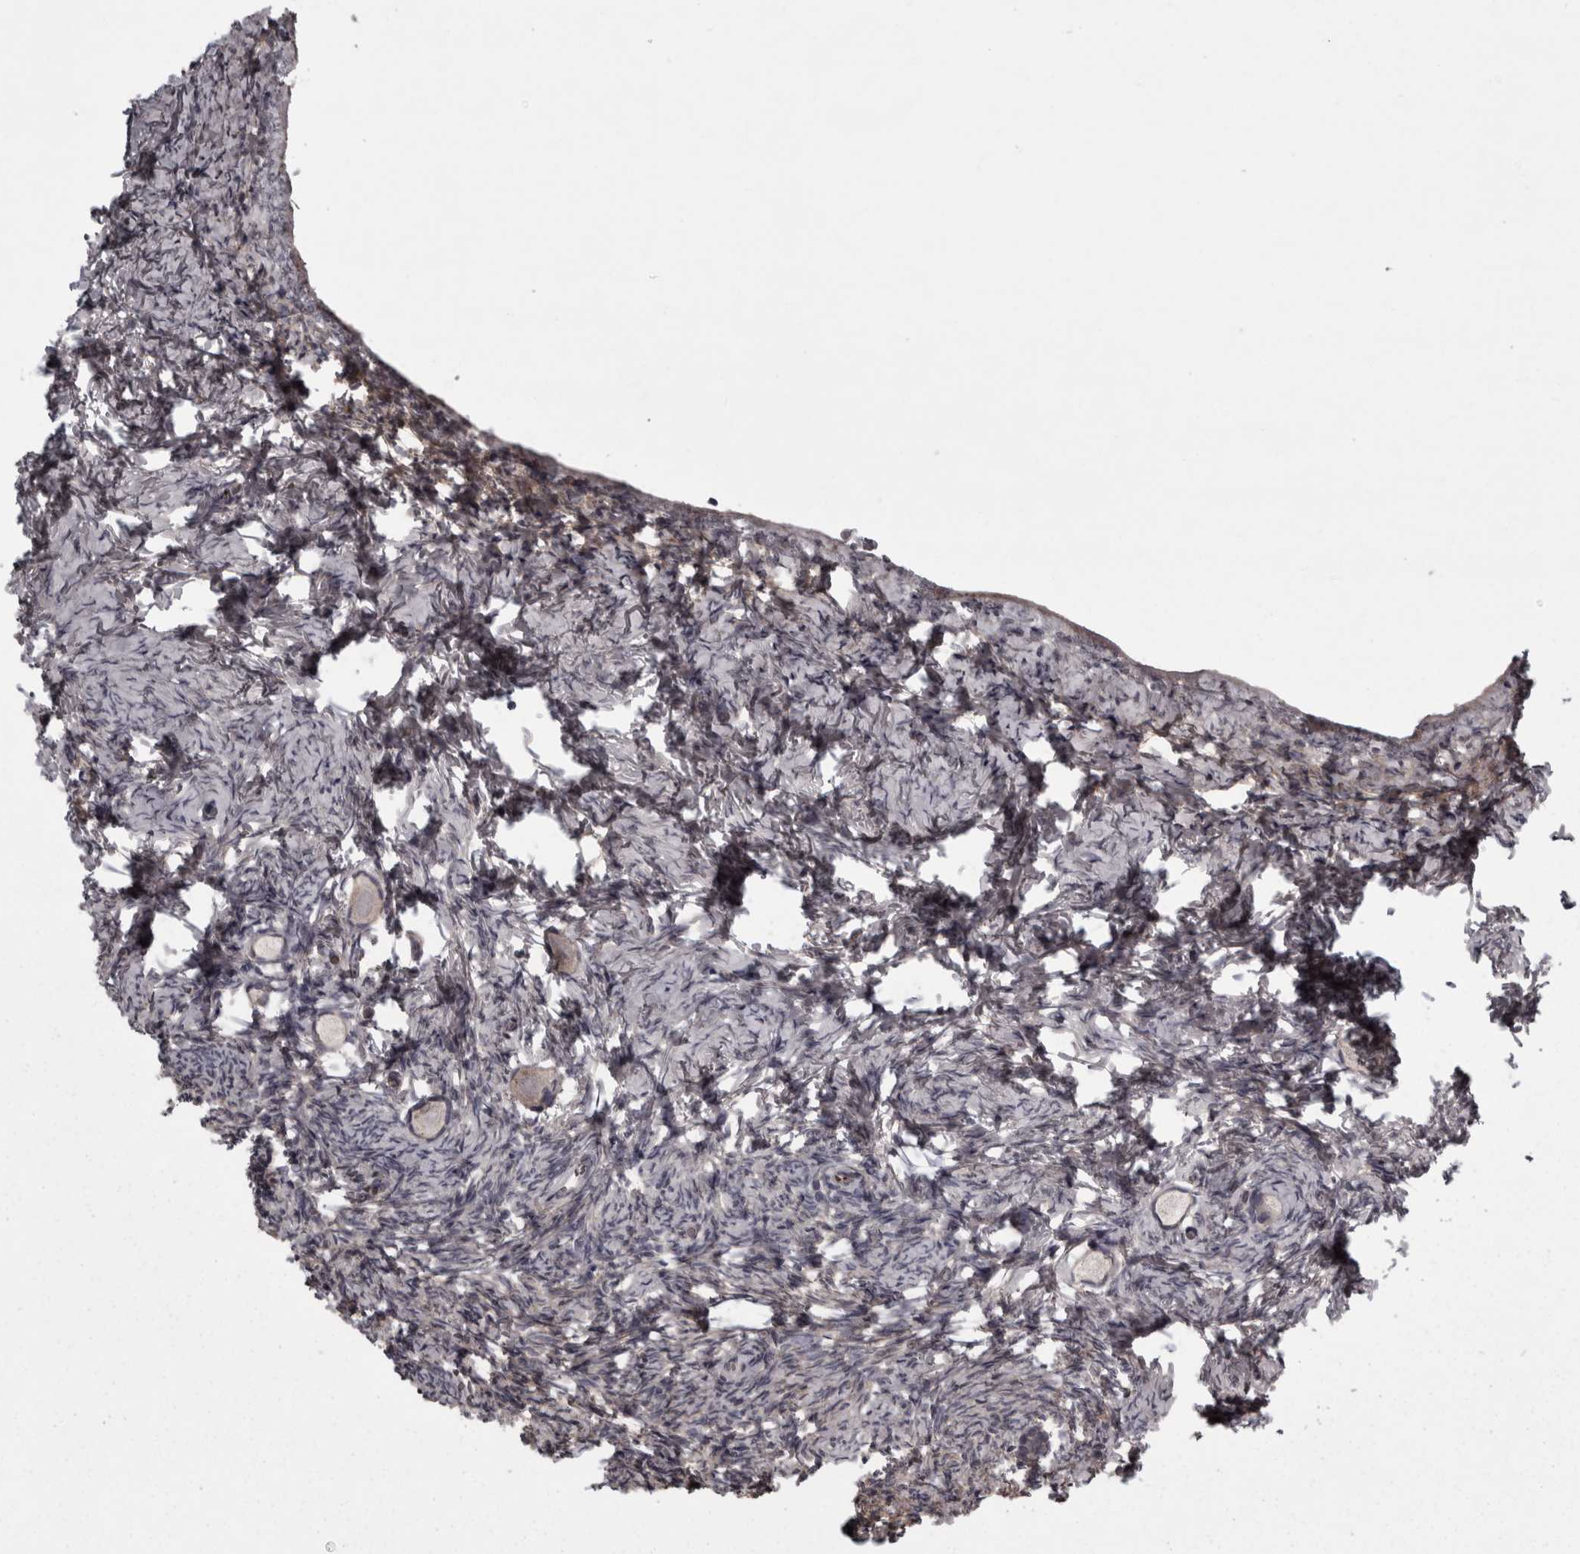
{"staining": {"intensity": "negative", "quantity": "none", "location": "none"}, "tissue": "ovary", "cell_type": "Follicle cells", "image_type": "normal", "snomed": [{"axis": "morphology", "description": "Normal tissue, NOS"}, {"axis": "topography", "description": "Ovary"}], "caption": "This is an immunohistochemistry (IHC) histopathology image of normal human ovary. There is no staining in follicle cells.", "gene": "RSU1", "patient": {"sex": "female", "age": 27}}